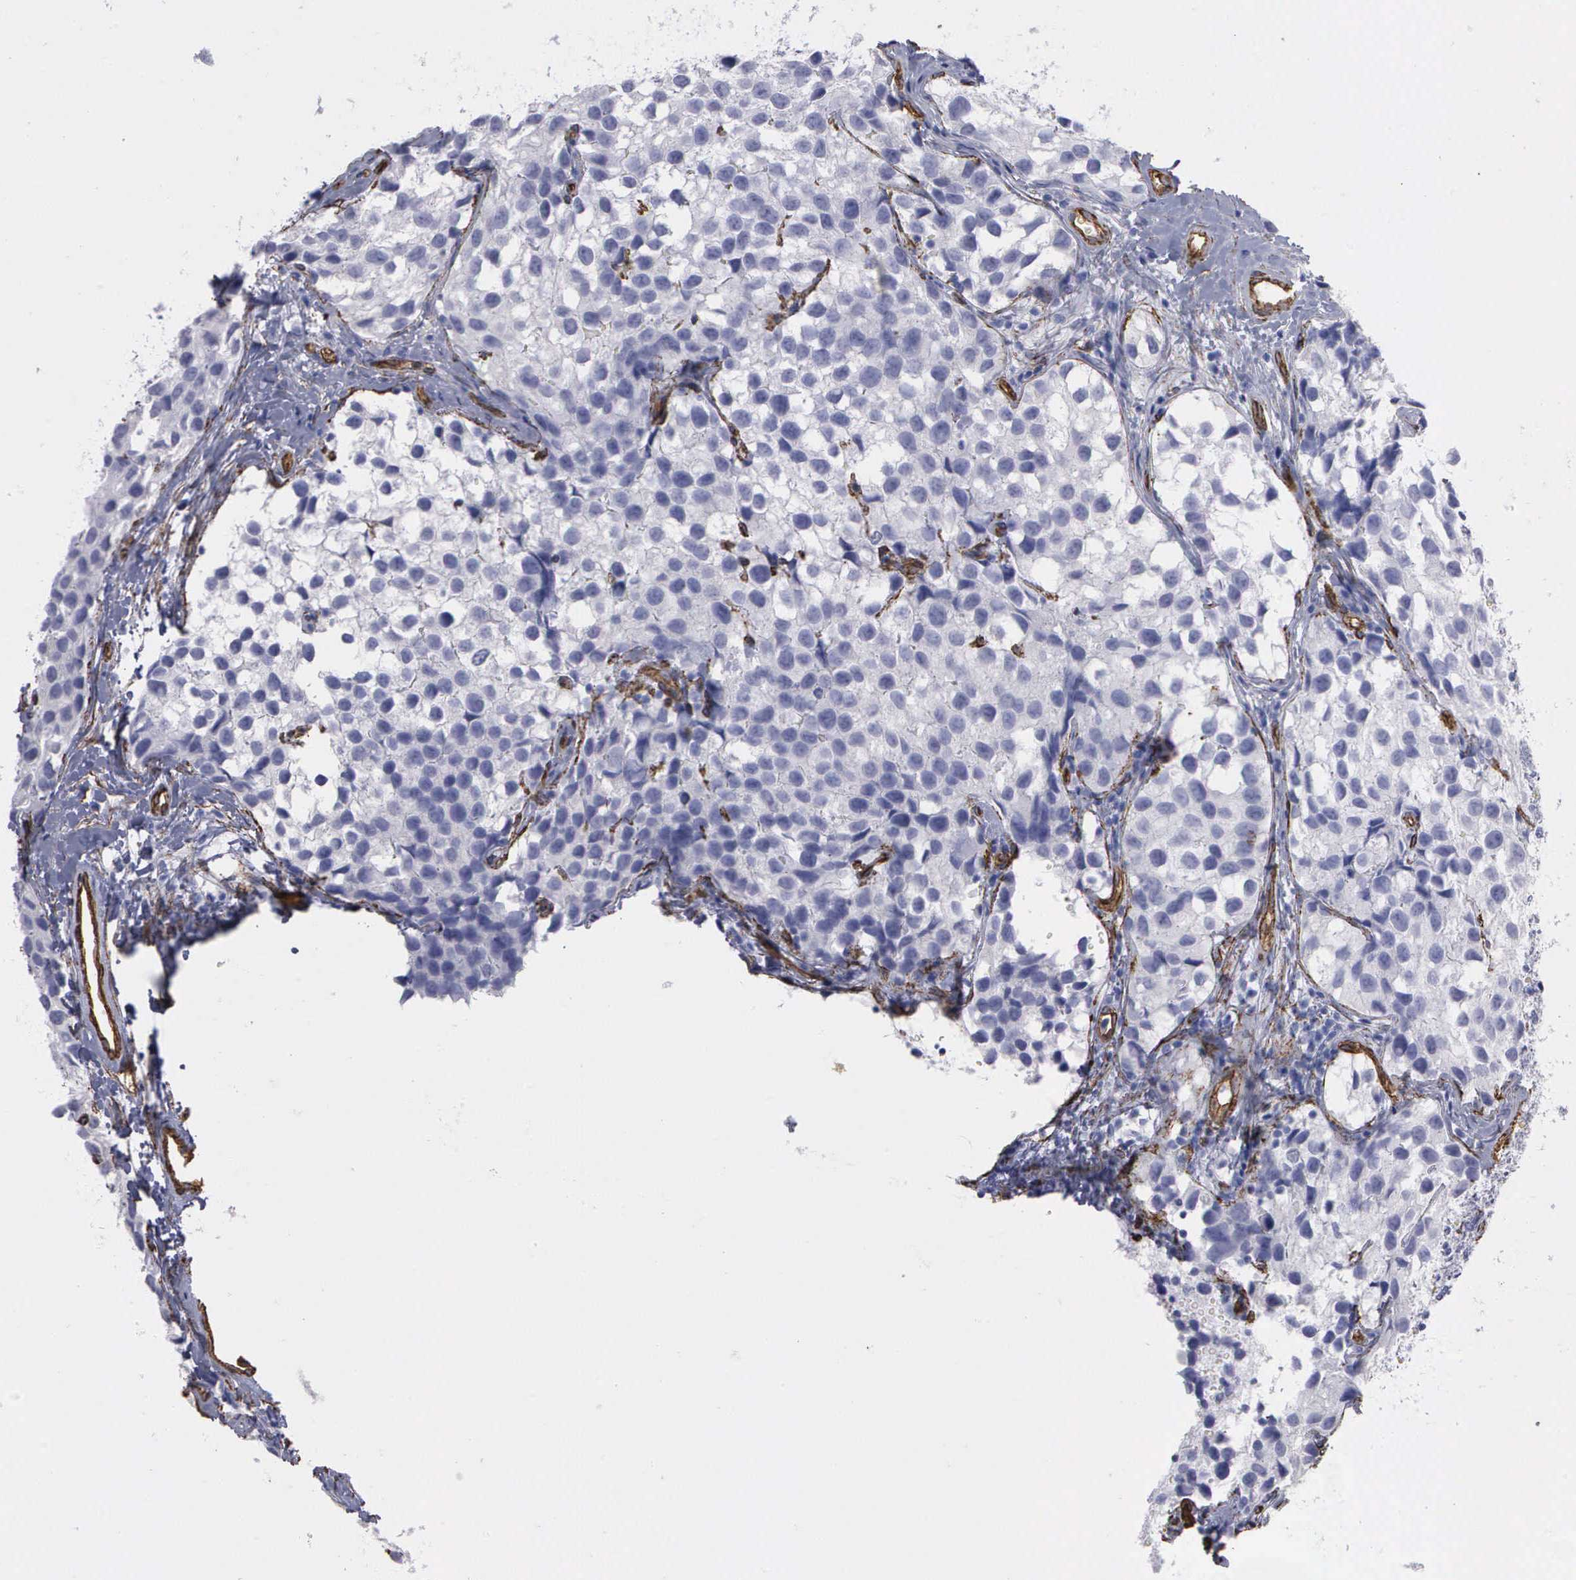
{"staining": {"intensity": "negative", "quantity": "none", "location": "none"}, "tissue": "testis cancer", "cell_type": "Tumor cells", "image_type": "cancer", "snomed": [{"axis": "morphology", "description": "Seminoma, NOS"}, {"axis": "topography", "description": "Testis"}], "caption": "A photomicrograph of human testis seminoma is negative for staining in tumor cells. (DAB IHC with hematoxylin counter stain).", "gene": "MAGEB10", "patient": {"sex": "male", "age": 39}}